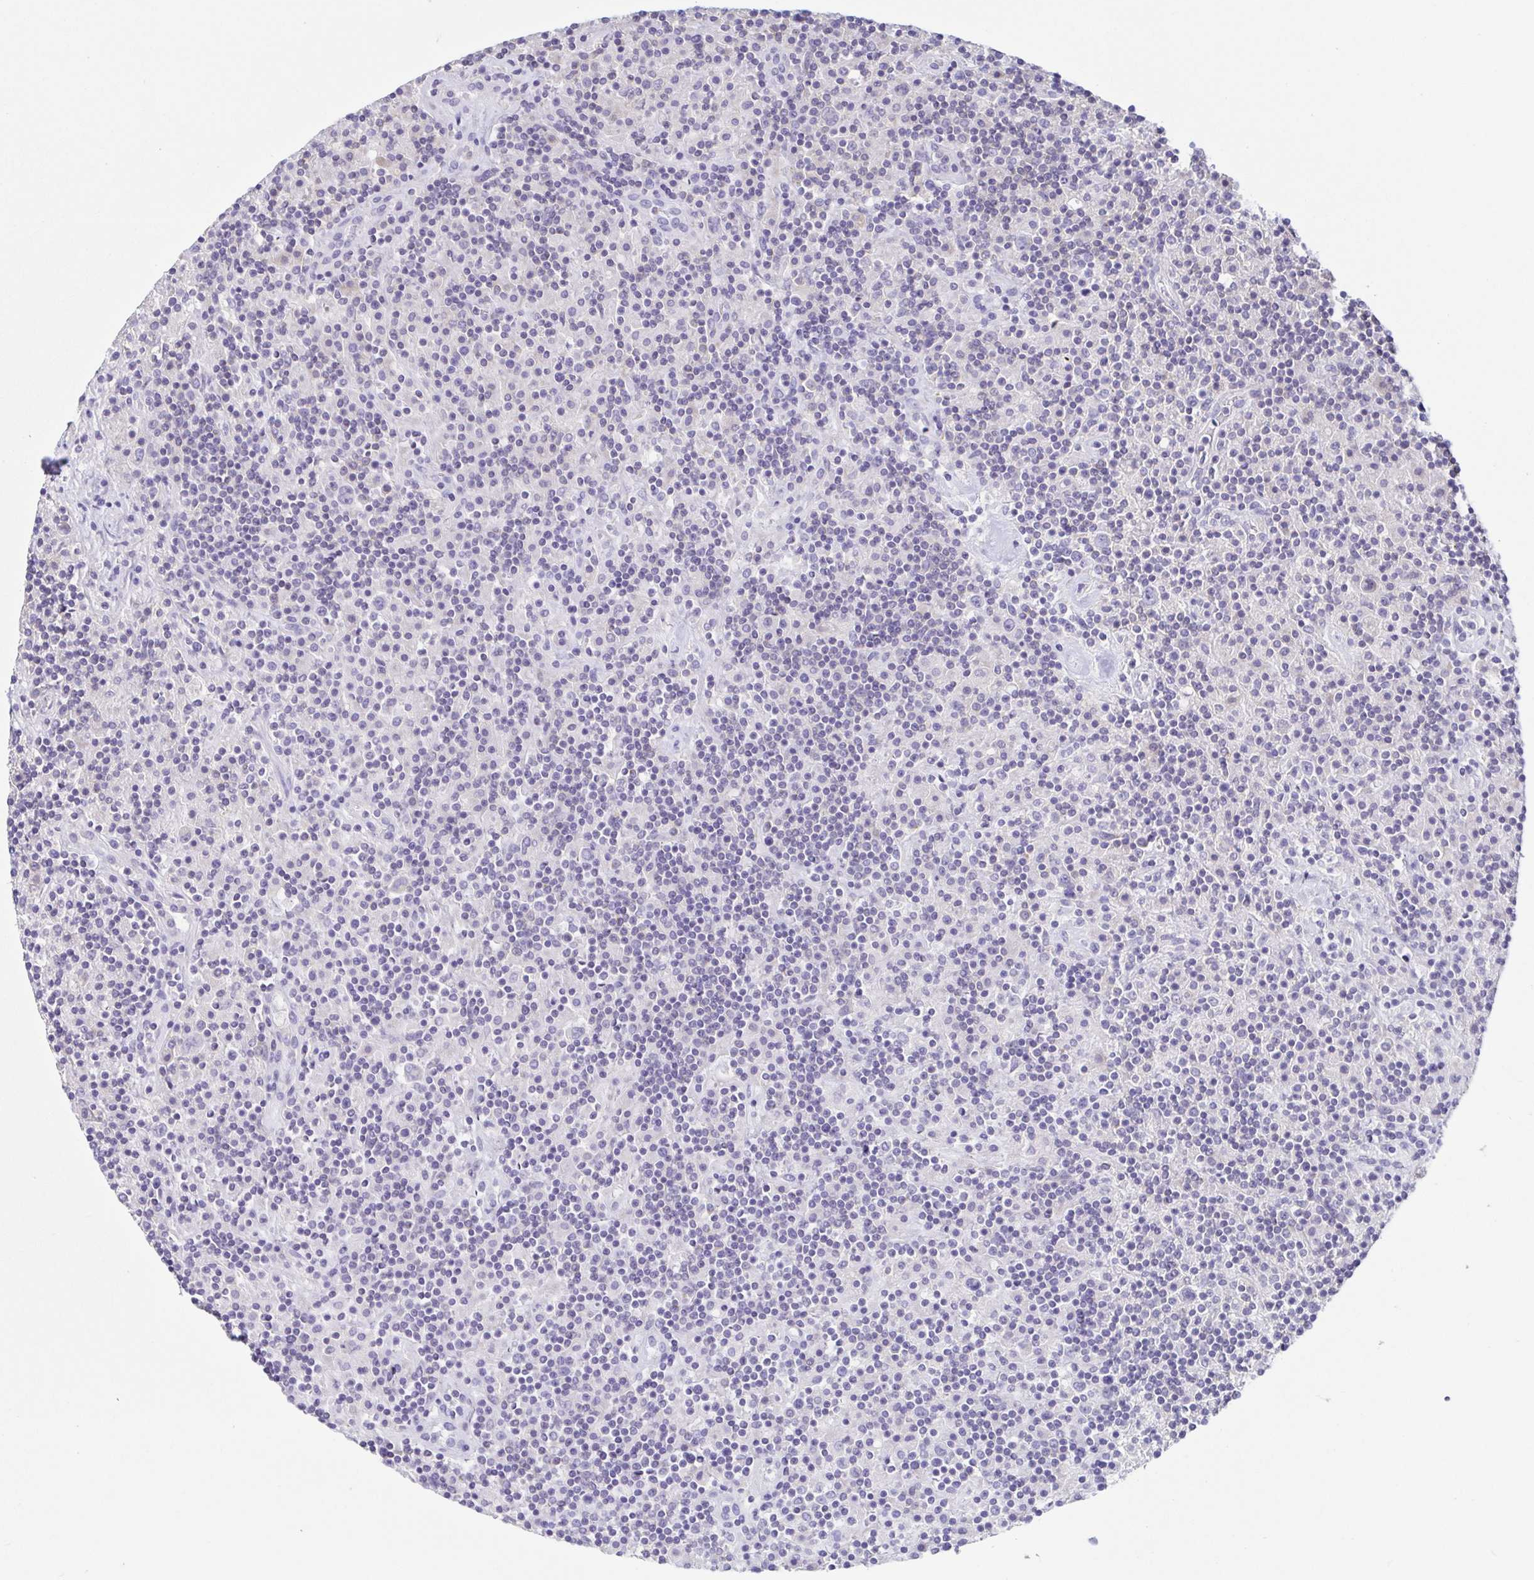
{"staining": {"intensity": "negative", "quantity": "none", "location": "none"}, "tissue": "lymphoma", "cell_type": "Tumor cells", "image_type": "cancer", "snomed": [{"axis": "morphology", "description": "Hodgkin's disease, NOS"}, {"axis": "topography", "description": "Lymph node"}], "caption": "There is no significant staining in tumor cells of lymphoma.", "gene": "ARPP21", "patient": {"sex": "male", "age": 70}}